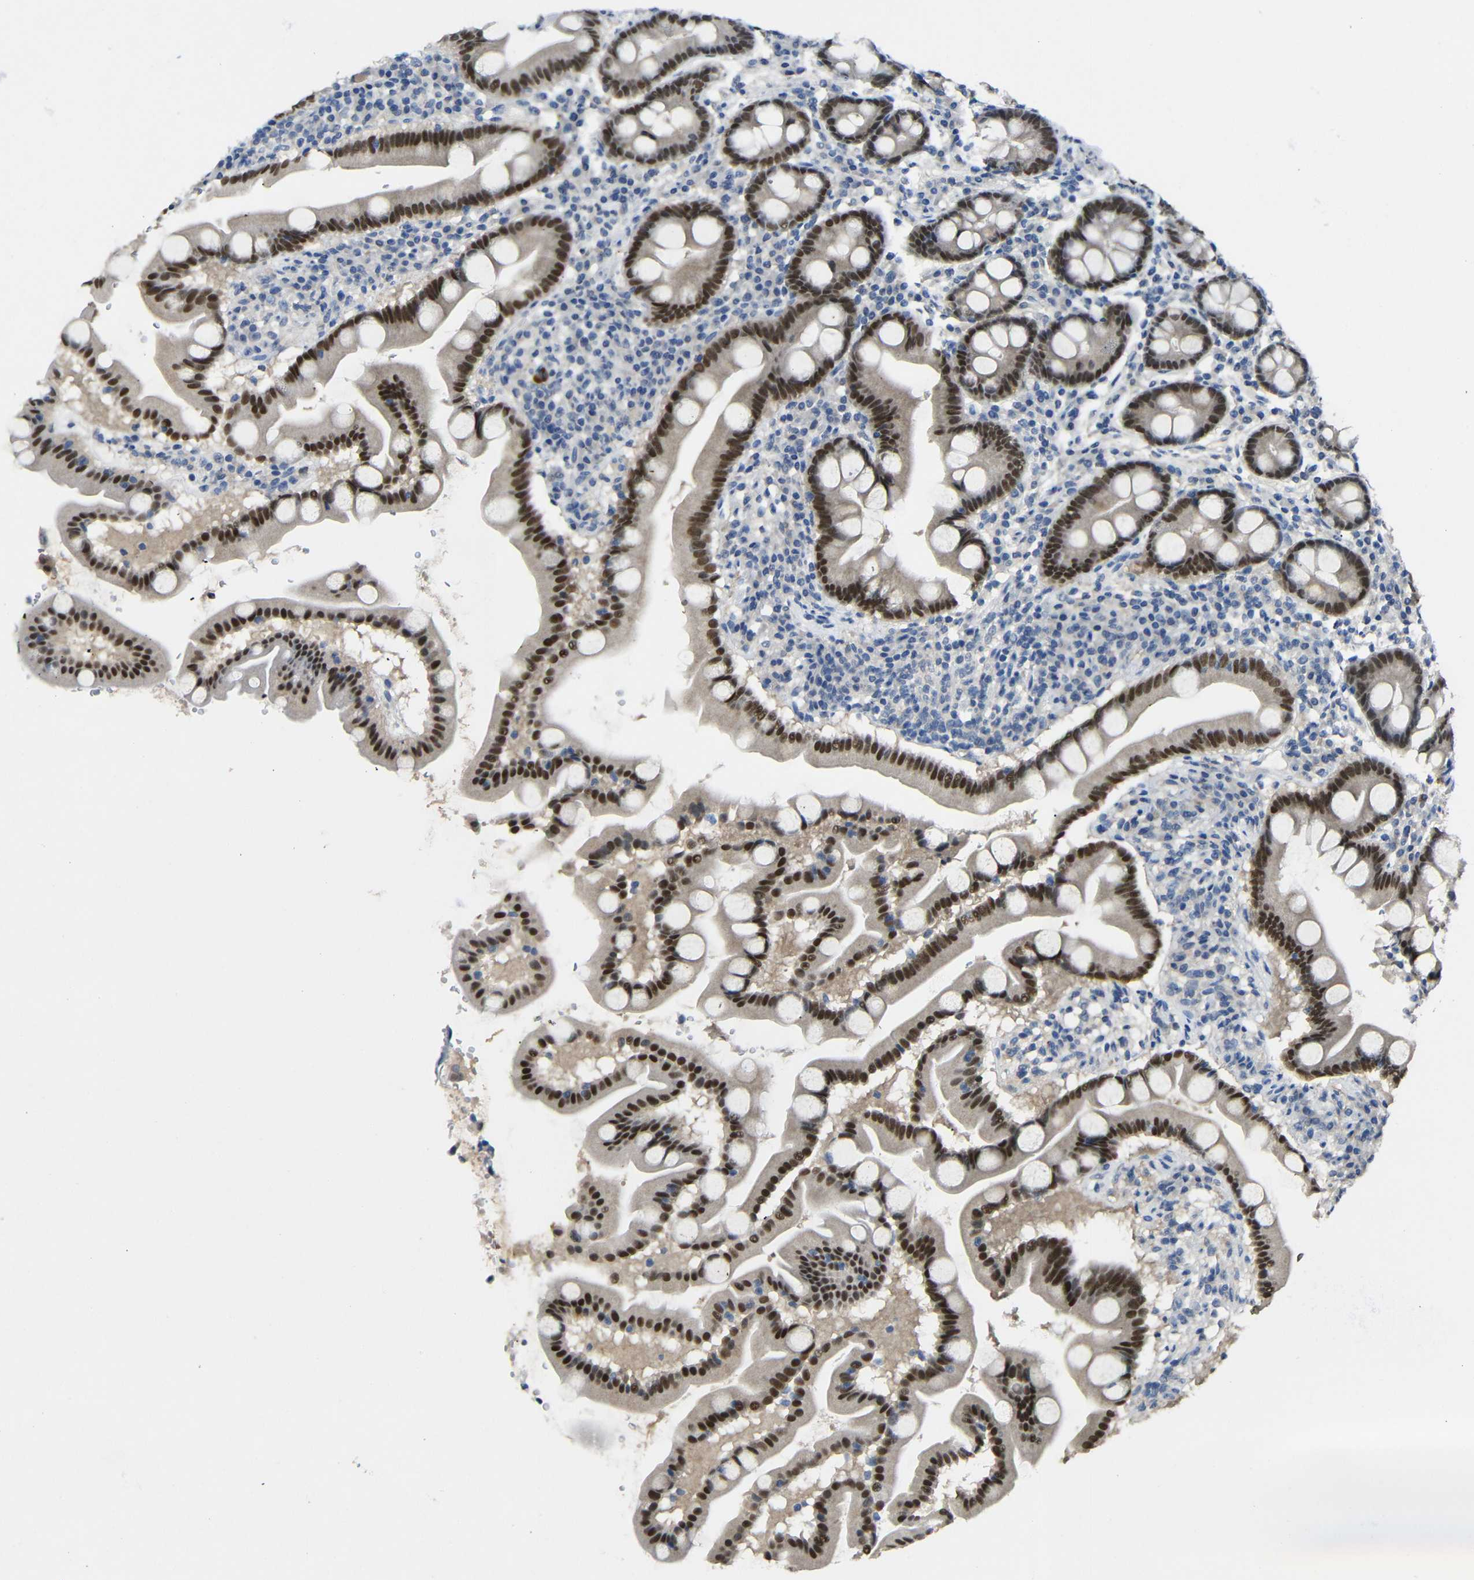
{"staining": {"intensity": "strong", "quantity": ">75%", "location": "cytoplasmic/membranous,nuclear"}, "tissue": "duodenum", "cell_type": "Glandular cells", "image_type": "normal", "snomed": [{"axis": "morphology", "description": "Normal tissue, NOS"}, {"axis": "topography", "description": "Duodenum"}], "caption": "DAB immunohistochemical staining of benign duodenum reveals strong cytoplasmic/membranous,nuclear protein expression in about >75% of glandular cells.", "gene": "HNF1A", "patient": {"sex": "male", "age": 50}}